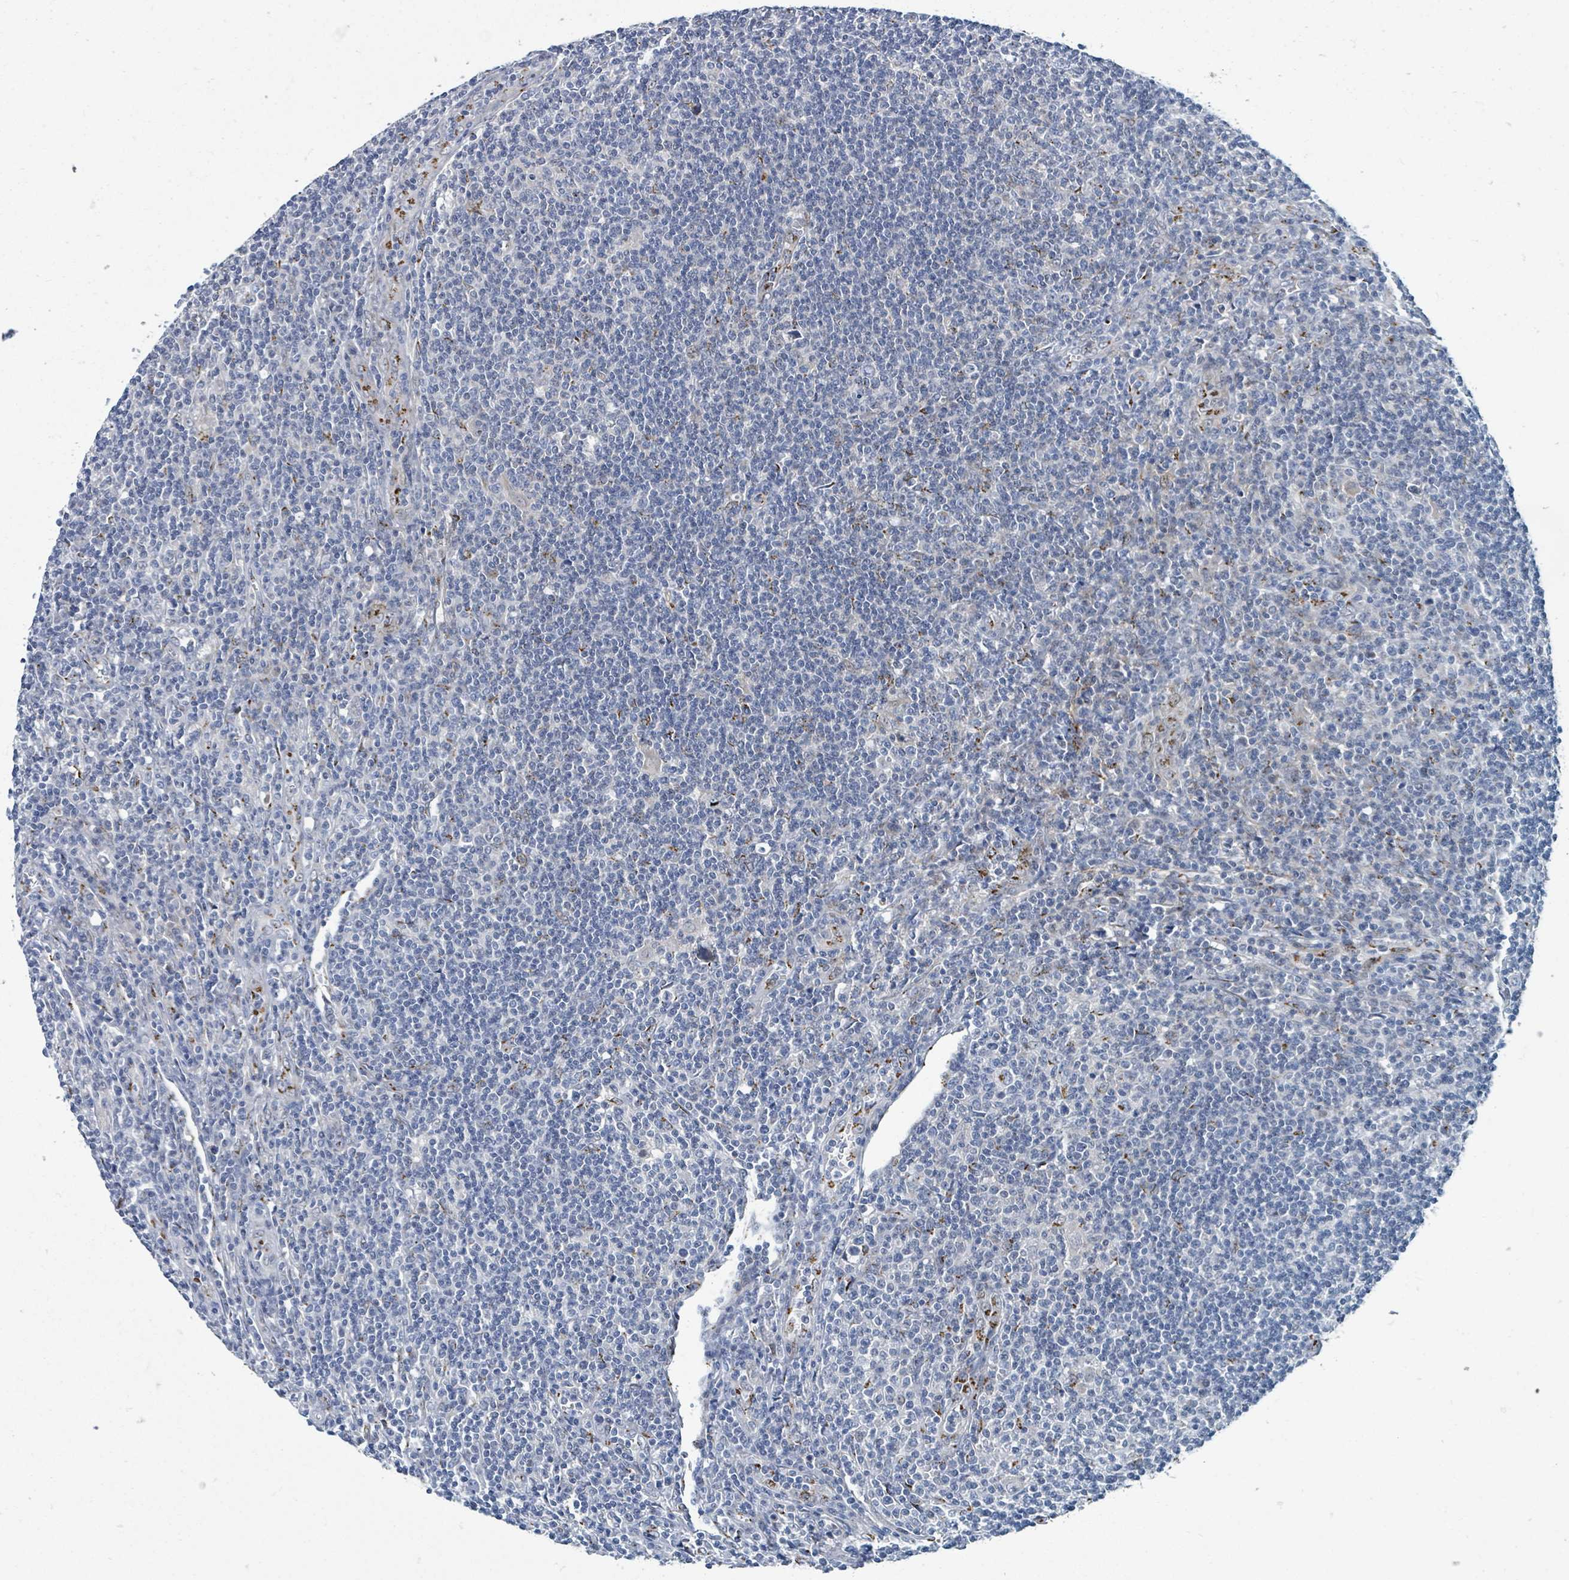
{"staining": {"intensity": "negative", "quantity": "none", "location": "none"}, "tissue": "lymphoma", "cell_type": "Tumor cells", "image_type": "cancer", "snomed": [{"axis": "morphology", "description": "Hodgkin's disease, NOS"}, {"axis": "topography", "description": "Lymph node"}], "caption": "High power microscopy micrograph of an immunohistochemistry histopathology image of Hodgkin's disease, revealing no significant expression in tumor cells.", "gene": "DCAF5", "patient": {"sex": "male", "age": 83}}